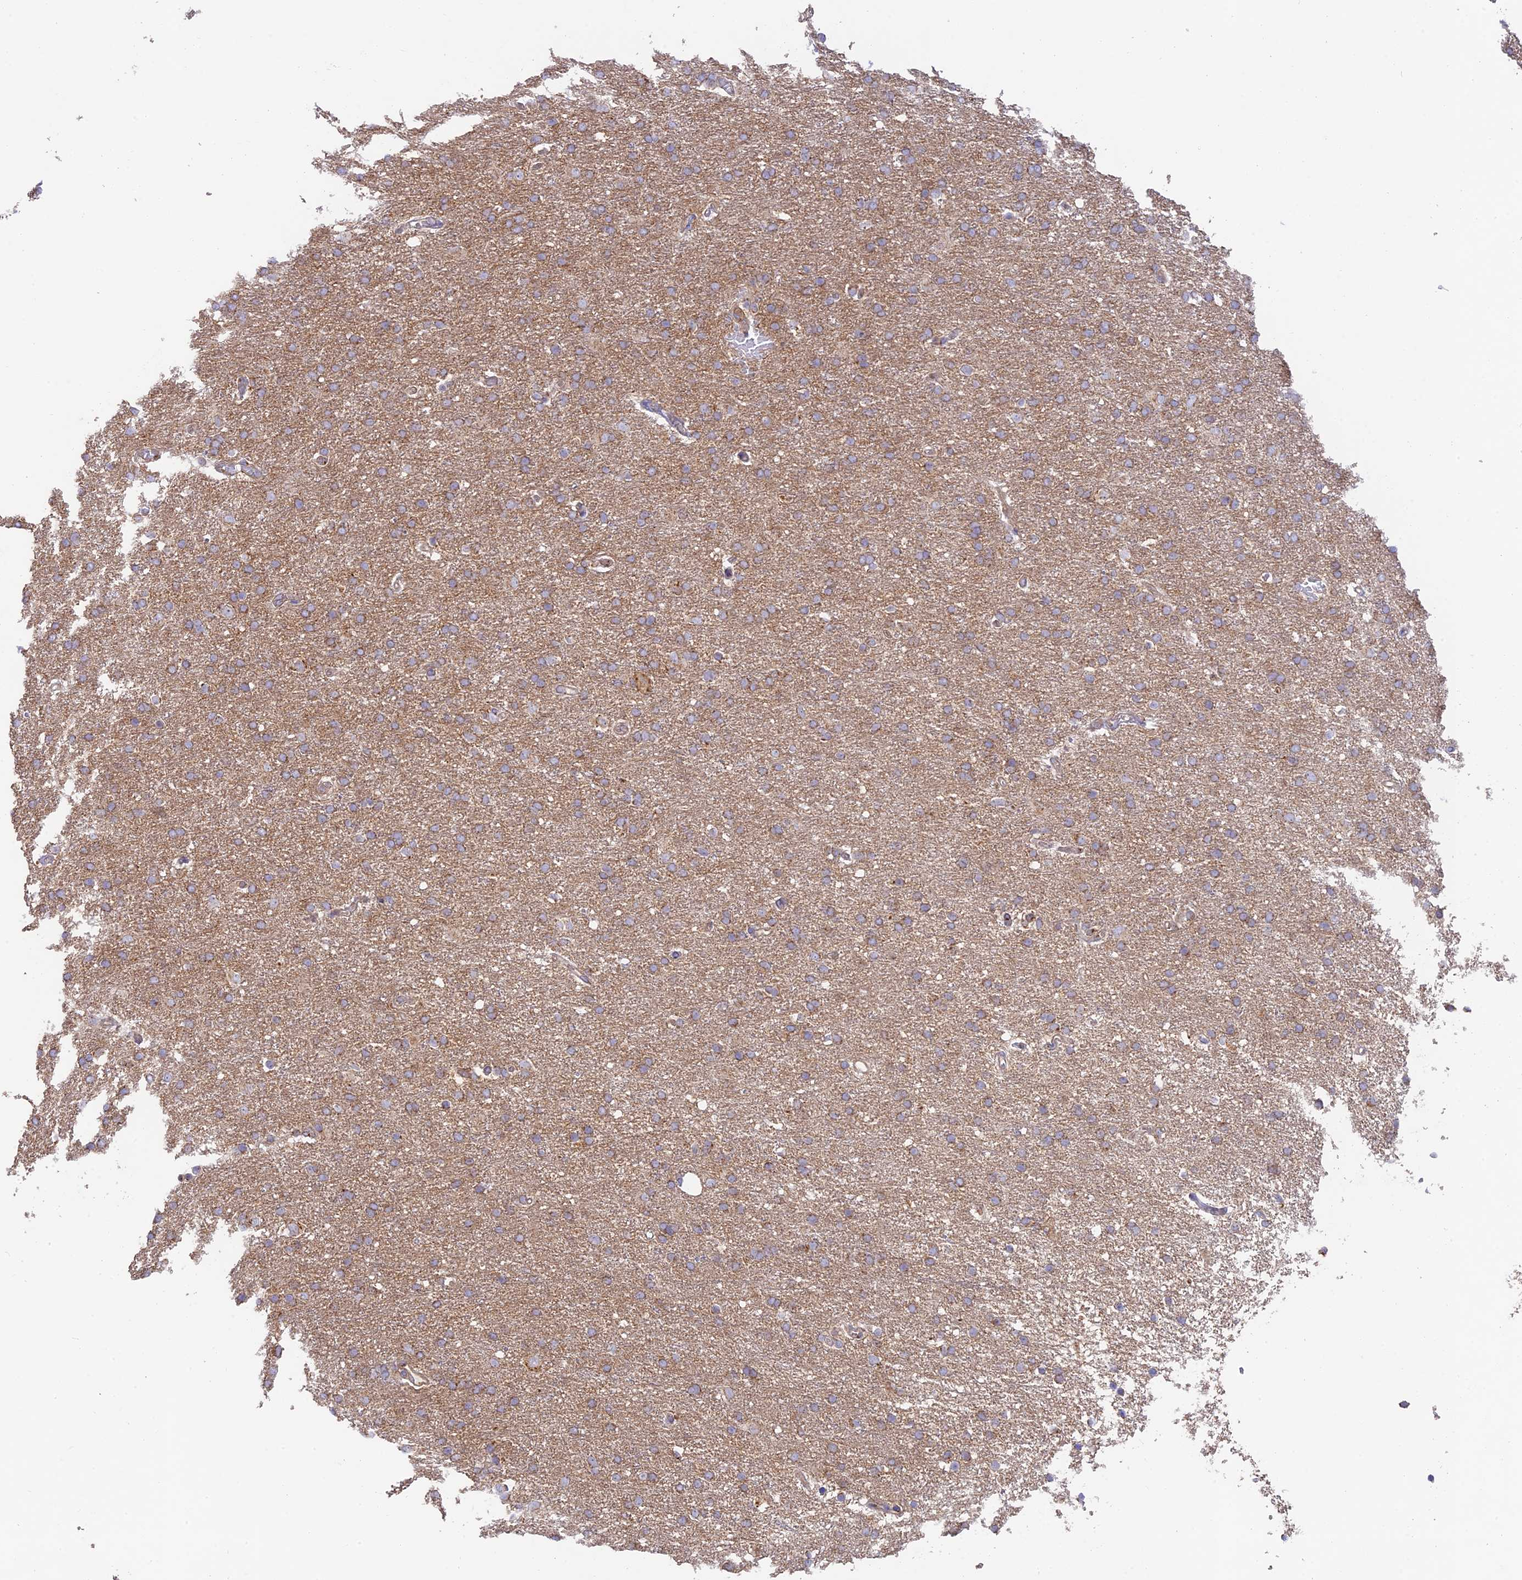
{"staining": {"intensity": "weak", "quantity": "25%-75%", "location": "cytoplasmic/membranous"}, "tissue": "glioma", "cell_type": "Tumor cells", "image_type": "cancer", "snomed": [{"axis": "morphology", "description": "Glioma, malignant, High grade"}, {"axis": "topography", "description": "Brain"}], "caption": "Human malignant glioma (high-grade) stained with a brown dye demonstrates weak cytoplasmic/membranous positive expression in about 25%-75% of tumor cells.", "gene": "GOLGA3", "patient": {"sex": "male", "age": 72}}